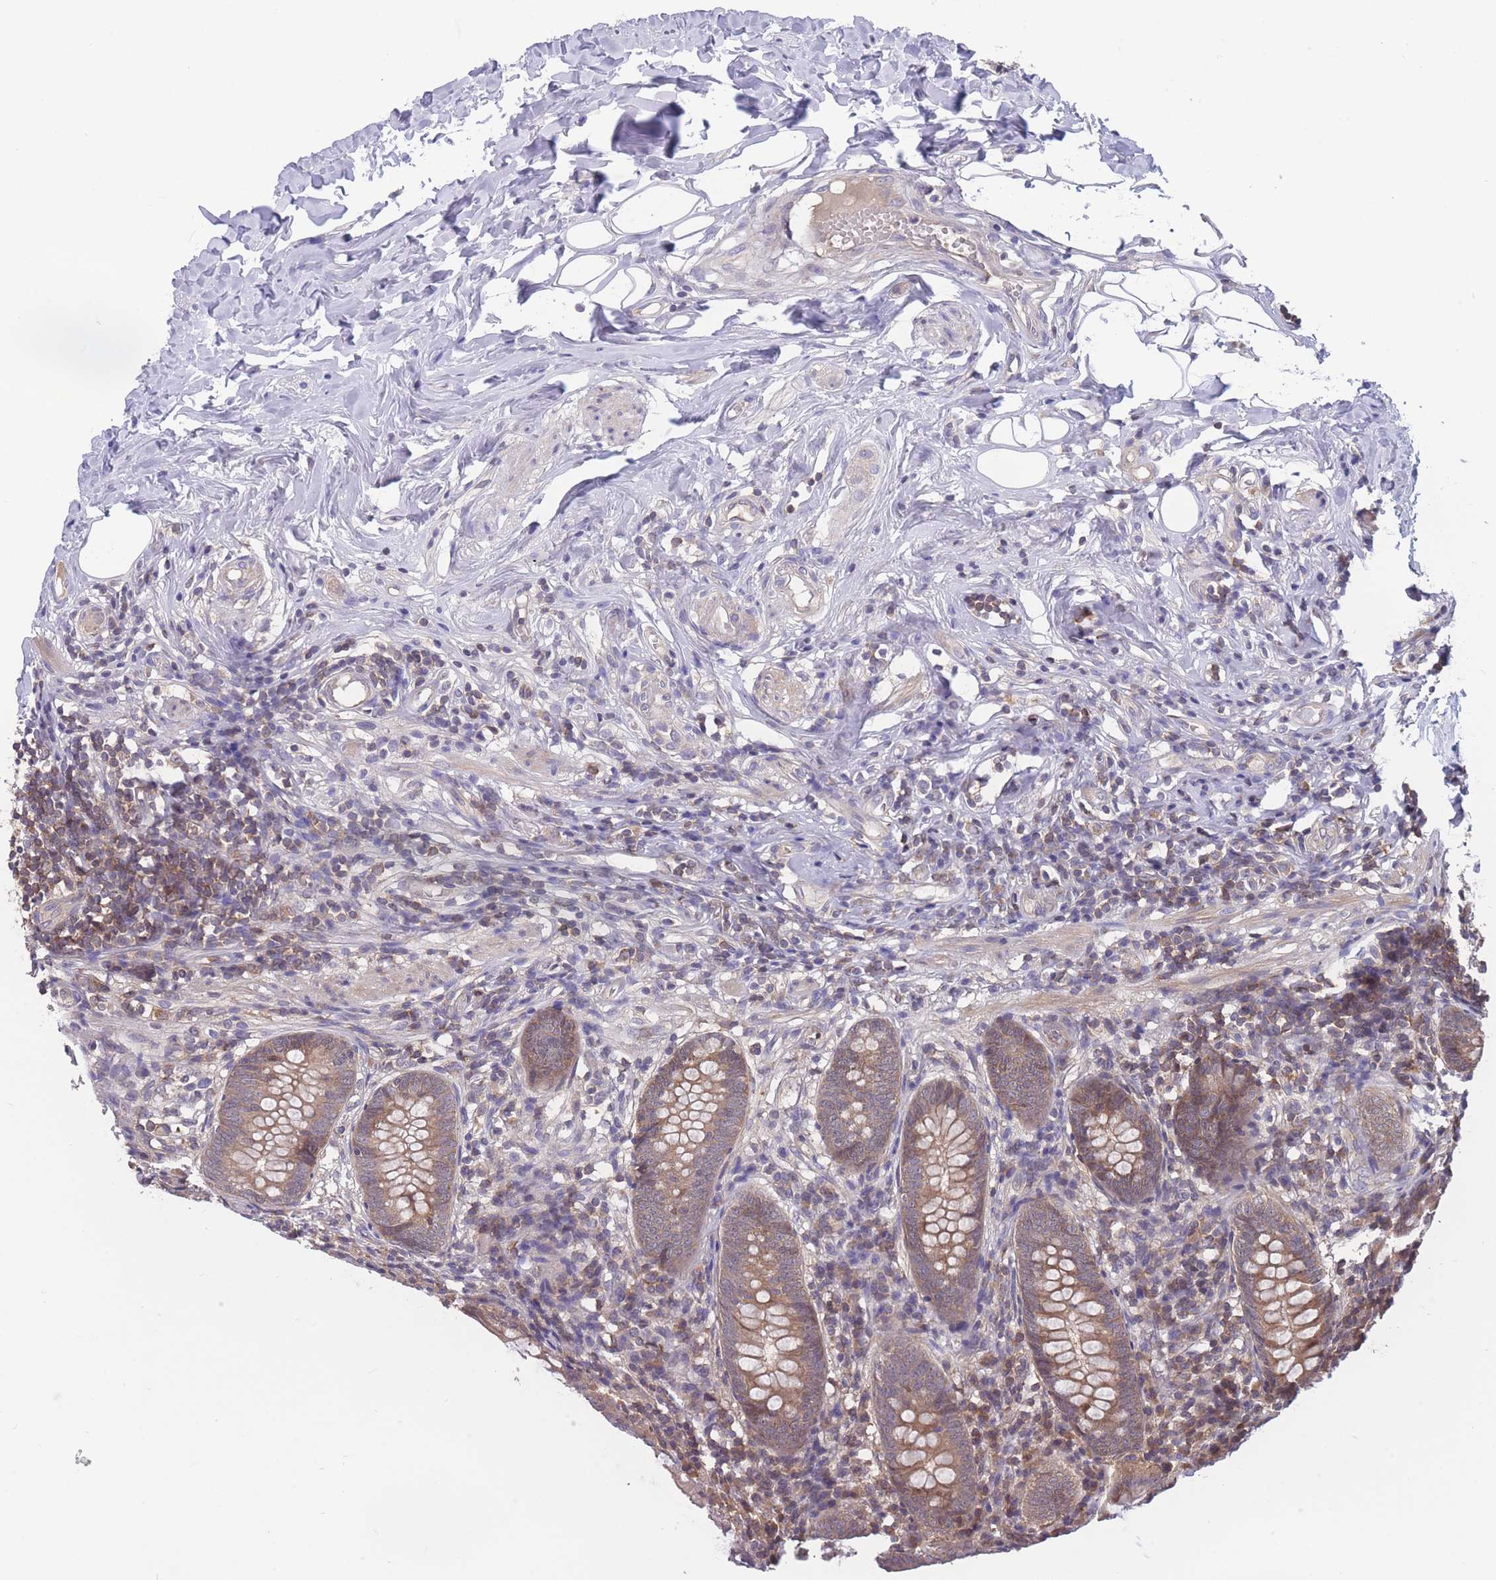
{"staining": {"intensity": "moderate", "quantity": ">75%", "location": "cytoplasmic/membranous"}, "tissue": "appendix", "cell_type": "Glandular cells", "image_type": "normal", "snomed": [{"axis": "morphology", "description": "Normal tissue, NOS"}, {"axis": "topography", "description": "Appendix"}], "caption": "The histopathology image reveals a brown stain indicating the presence of a protein in the cytoplasmic/membranous of glandular cells in appendix. Using DAB (3,3'-diaminobenzidine) (brown) and hematoxylin (blue) stains, captured at high magnification using brightfield microscopy.", "gene": "UBE2NL", "patient": {"sex": "female", "age": 62}}